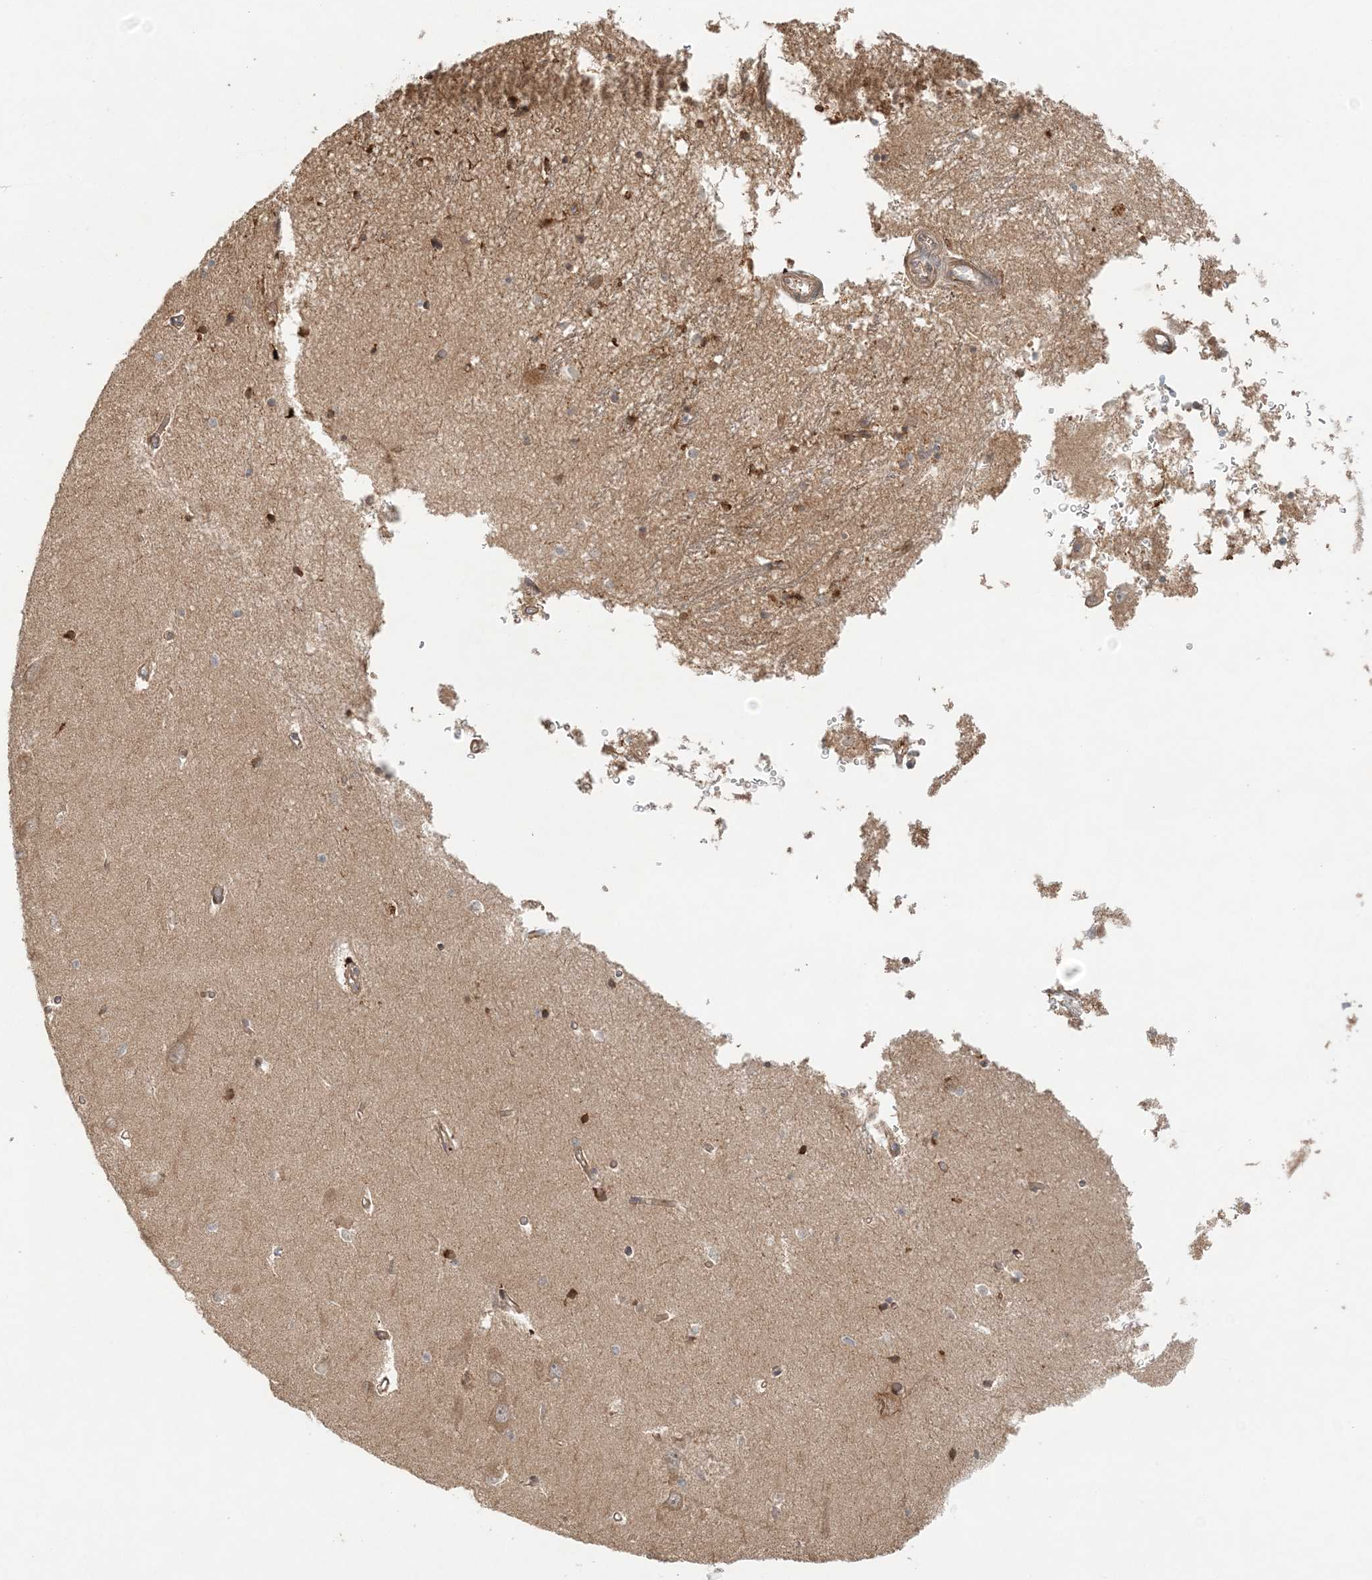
{"staining": {"intensity": "strong", "quantity": "25%-75%", "location": "cytoplasmic/membranous"}, "tissue": "hippocampus", "cell_type": "Glial cells", "image_type": "normal", "snomed": [{"axis": "morphology", "description": "Normal tissue, NOS"}, {"axis": "topography", "description": "Hippocampus"}], "caption": "Strong cytoplasmic/membranous positivity is seen in about 25%-75% of glial cells in unremarkable hippocampus.", "gene": "KIAA0232", "patient": {"sex": "male", "age": 70}}